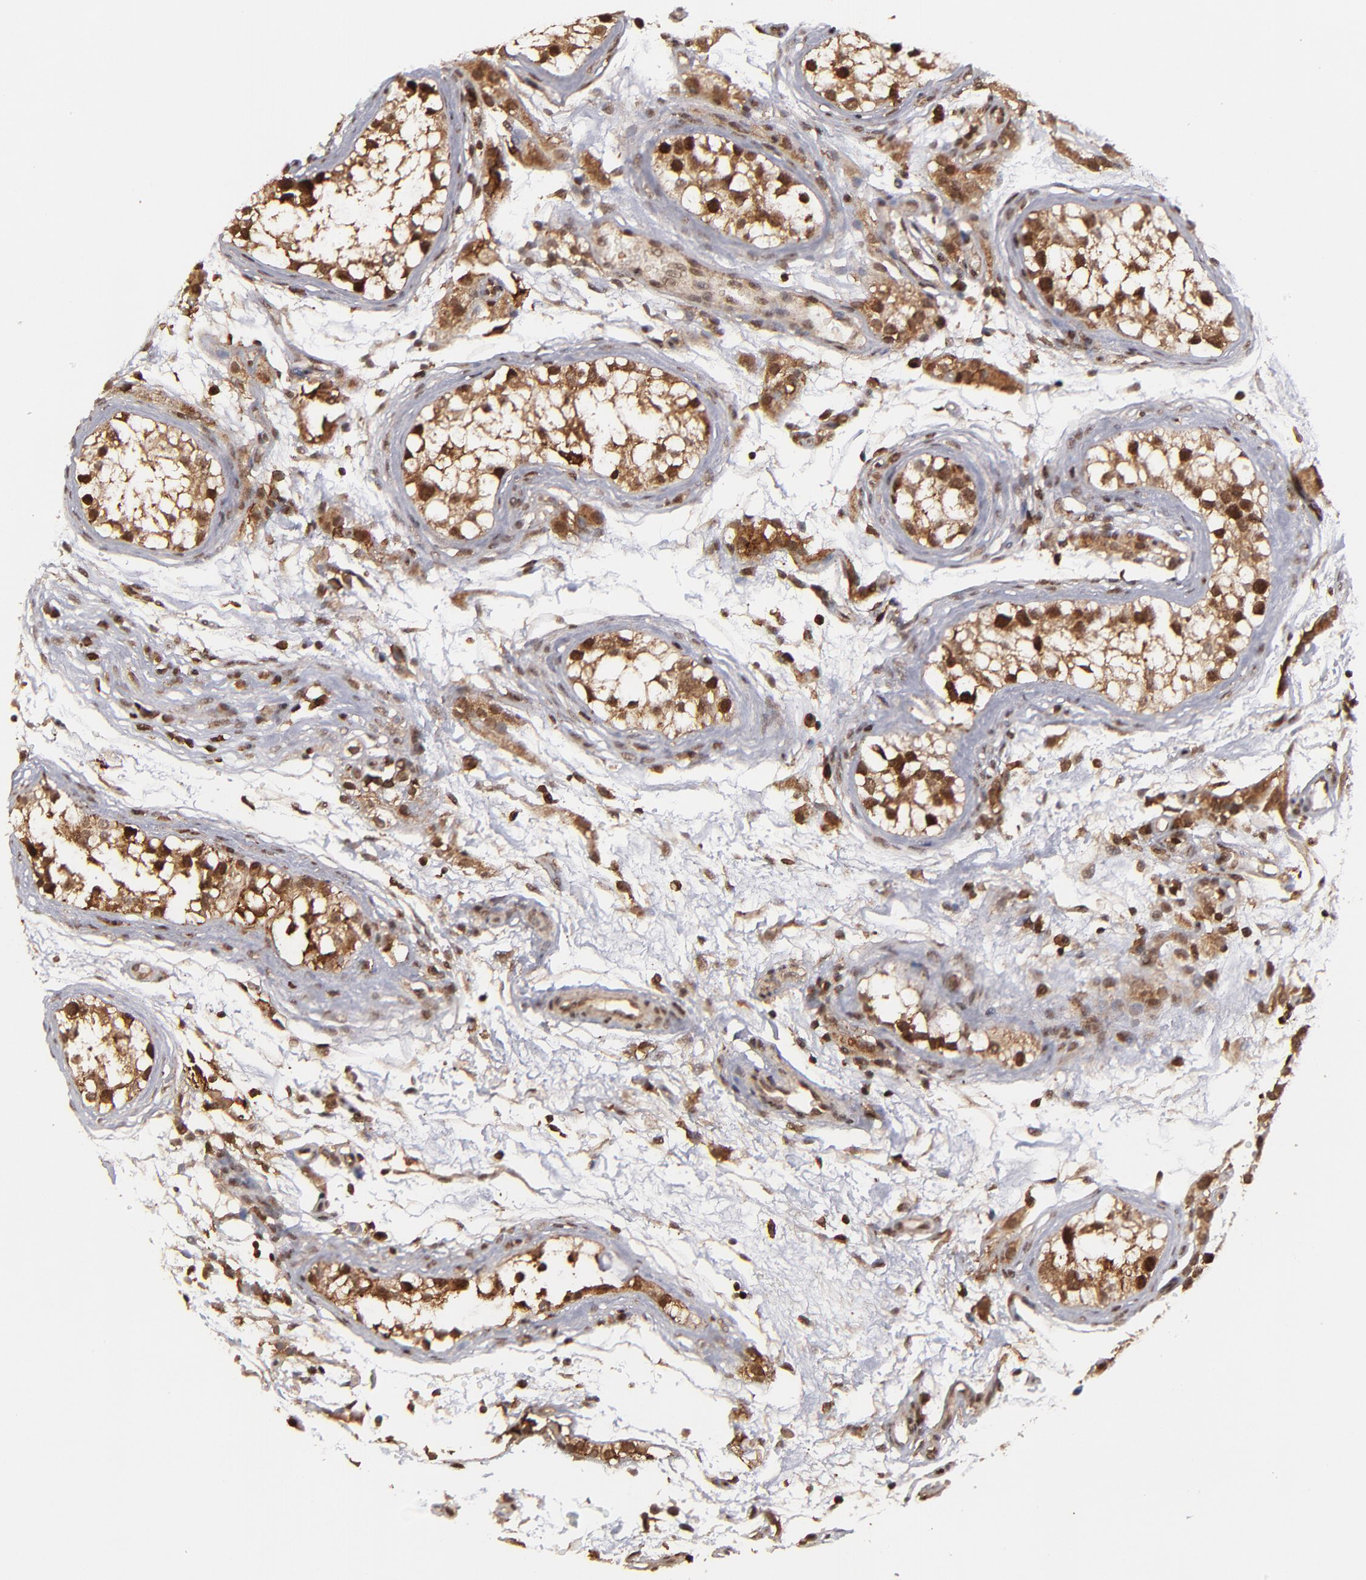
{"staining": {"intensity": "strong", "quantity": ">75%", "location": "cytoplasmic/membranous,nuclear"}, "tissue": "testis cancer", "cell_type": "Tumor cells", "image_type": "cancer", "snomed": [{"axis": "morphology", "description": "Seminoma, NOS"}, {"axis": "topography", "description": "Testis"}], "caption": "IHC image of neoplastic tissue: human testis cancer stained using immunohistochemistry (IHC) reveals high levels of strong protein expression localized specifically in the cytoplasmic/membranous and nuclear of tumor cells, appearing as a cytoplasmic/membranous and nuclear brown color.", "gene": "RGS6", "patient": {"sex": "male", "age": 25}}